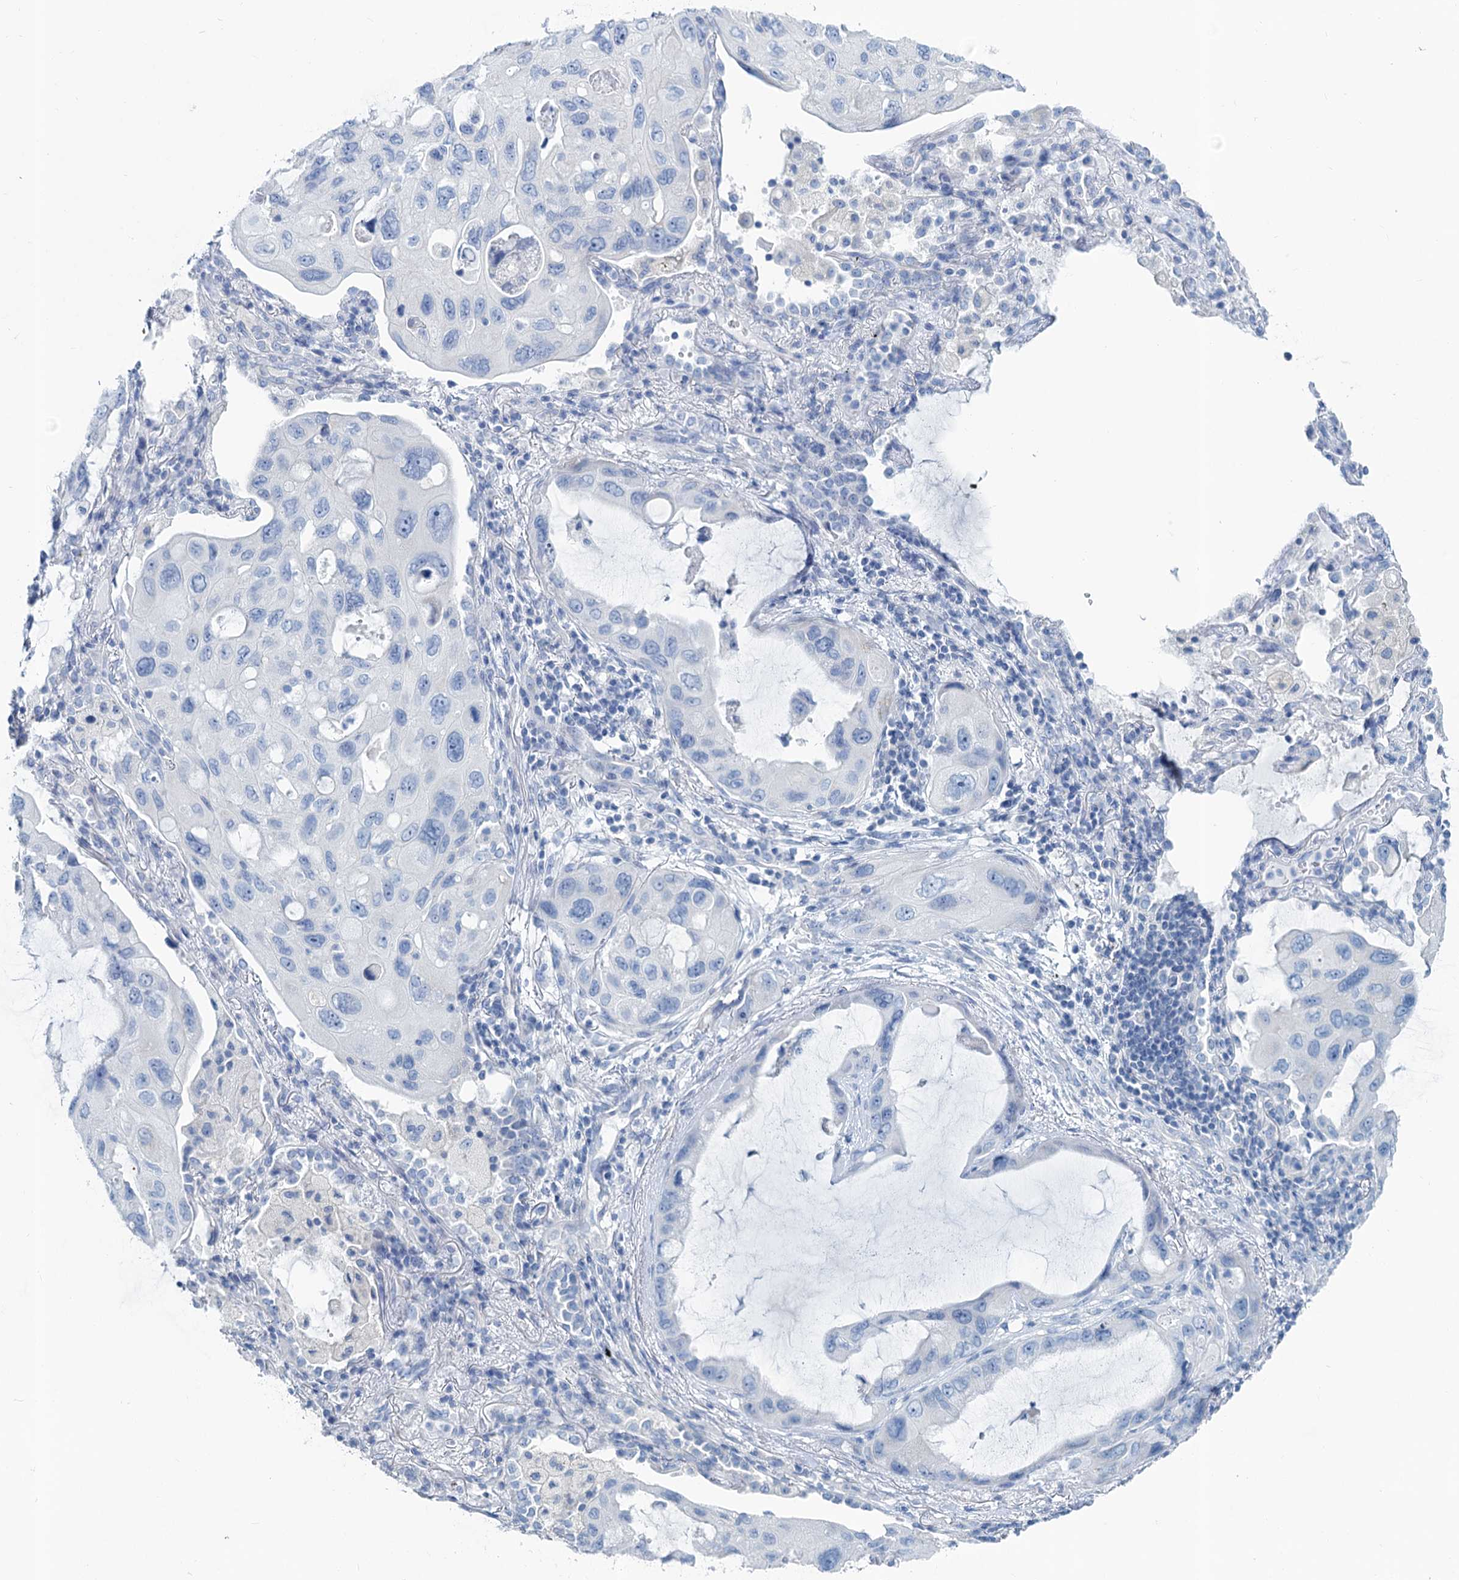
{"staining": {"intensity": "negative", "quantity": "none", "location": "none"}, "tissue": "lung cancer", "cell_type": "Tumor cells", "image_type": "cancer", "snomed": [{"axis": "morphology", "description": "Squamous cell carcinoma, NOS"}, {"axis": "topography", "description": "Lung"}], "caption": "This micrograph is of squamous cell carcinoma (lung) stained with immunohistochemistry to label a protein in brown with the nuclei are counter-stained blue. There is no expression in tumor cells.", "gene": "SLC1A3", "patient": {"sex": "female", "age": 73}}